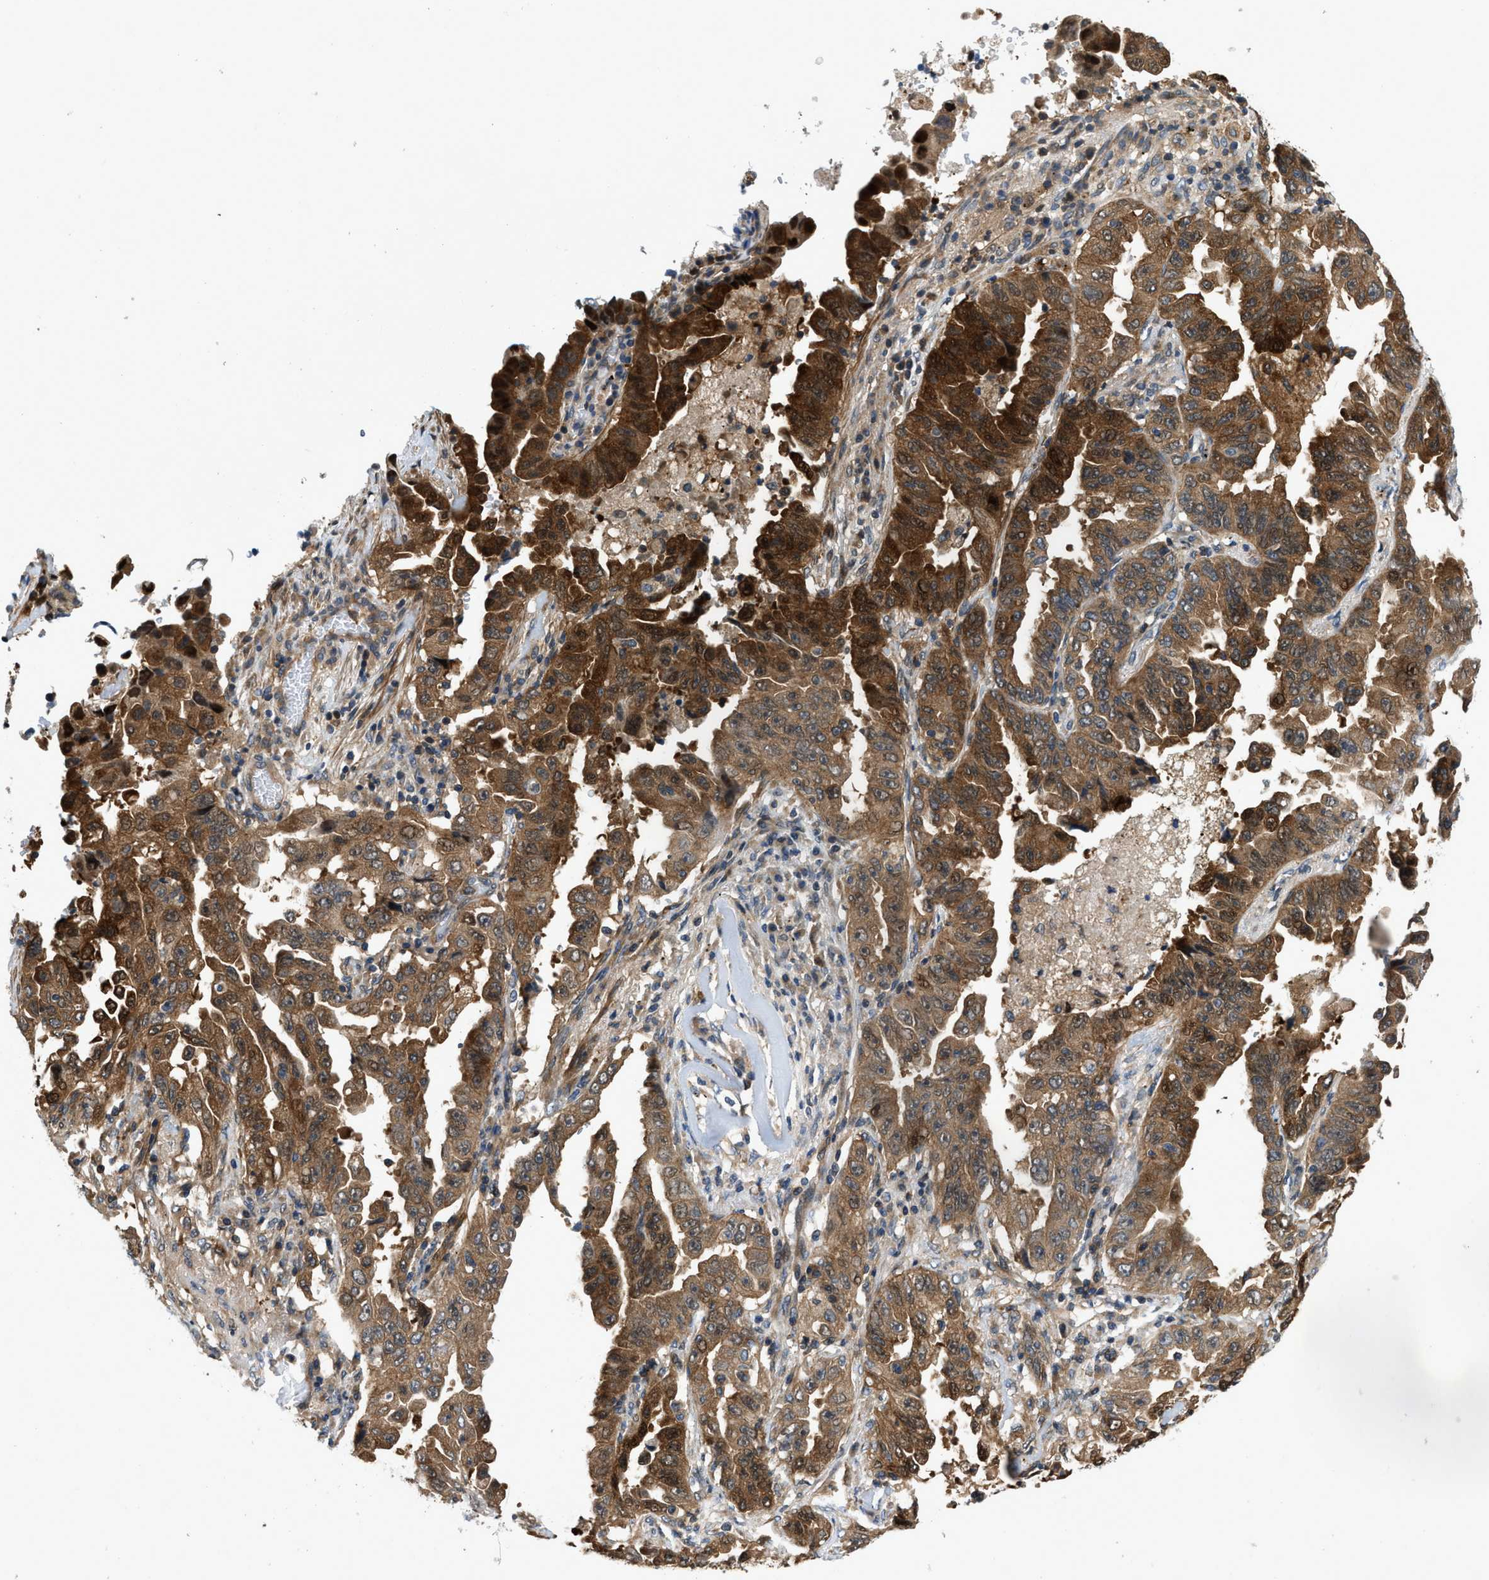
{"staining": {"intensity": "strong", "quantity": ">75%", "location": "cytoplasmic/membranous"}, "tissue": "lung cancer", "cell_type": "Tumor cells", "image_type": "cancer", "snomed": [{"axis": "morphology", "description": "Adenocarcinoma, NOS"}, {"axis": "topography", "description": "Lung"}], "caption": "An IHC histopathology image of tumor tissue is shown. Protein staining in brown labels strong cytoplasmic/membranous positivity in lung adenocarcinoma within tumor cells. (Brightfield microscopy of DAB IHC at high magnification).", "gene": "GPR31", "patient": {"sex": "female", "age": 51}}